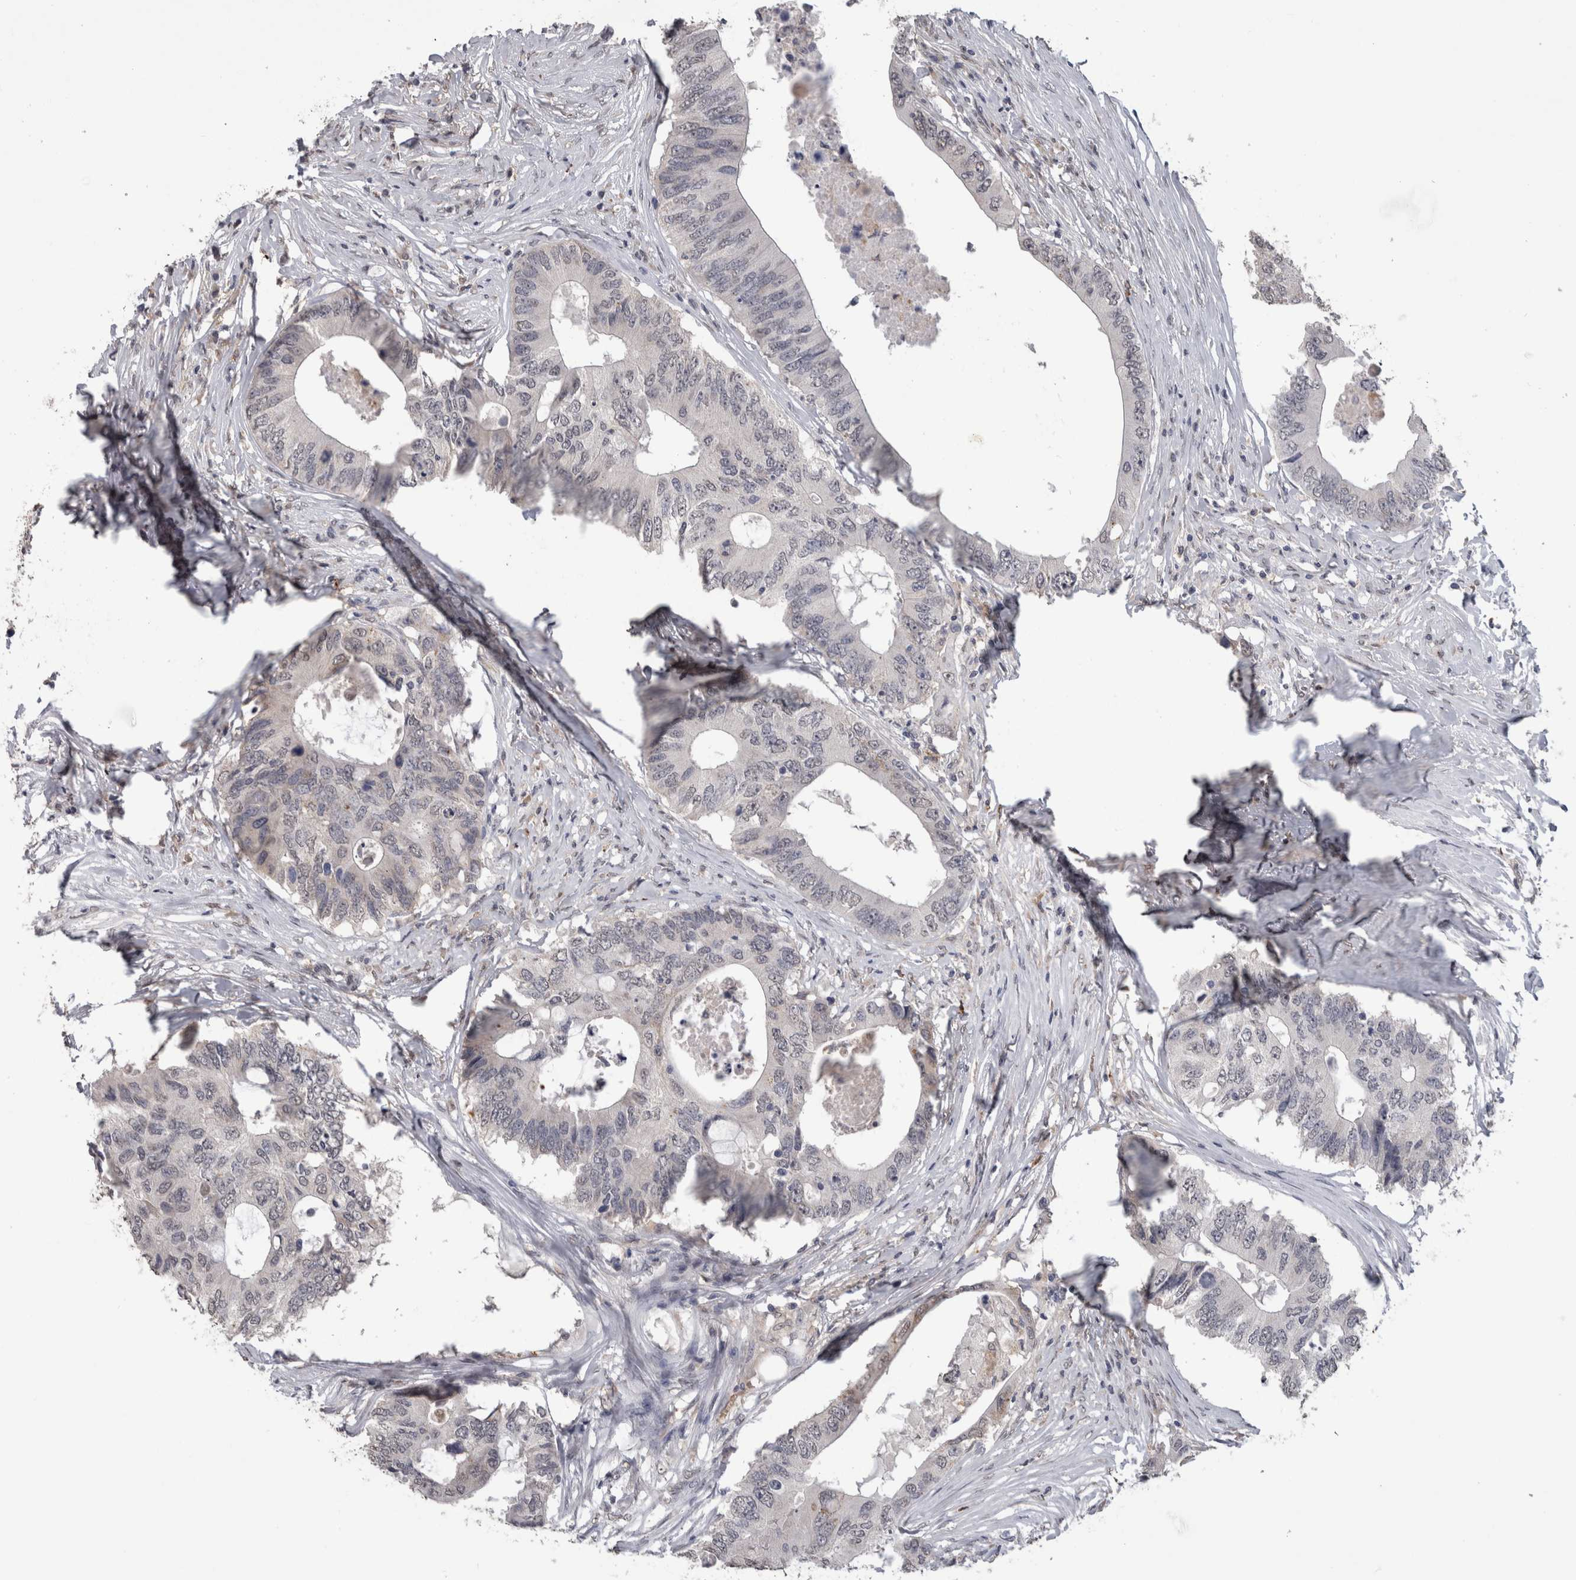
{"staining": {"intensity": "negative", "quantity": "none", "location": "none"}, "tissue": "colorectal cancer", "cell_type": "Tumor cells", "image_type": "cancer", "snomed": [{"axis": "morphology", "description": "Adenocarcinoma, NOS"}, {"axis": "topography", "description": "Colon"}], "caption": "This is an immunohistochemistry micrograph of colorectal cancer. There is no expression in tumor cells.", "gene": "PAX5", "patient": {"sex": "male", "age": 71}}